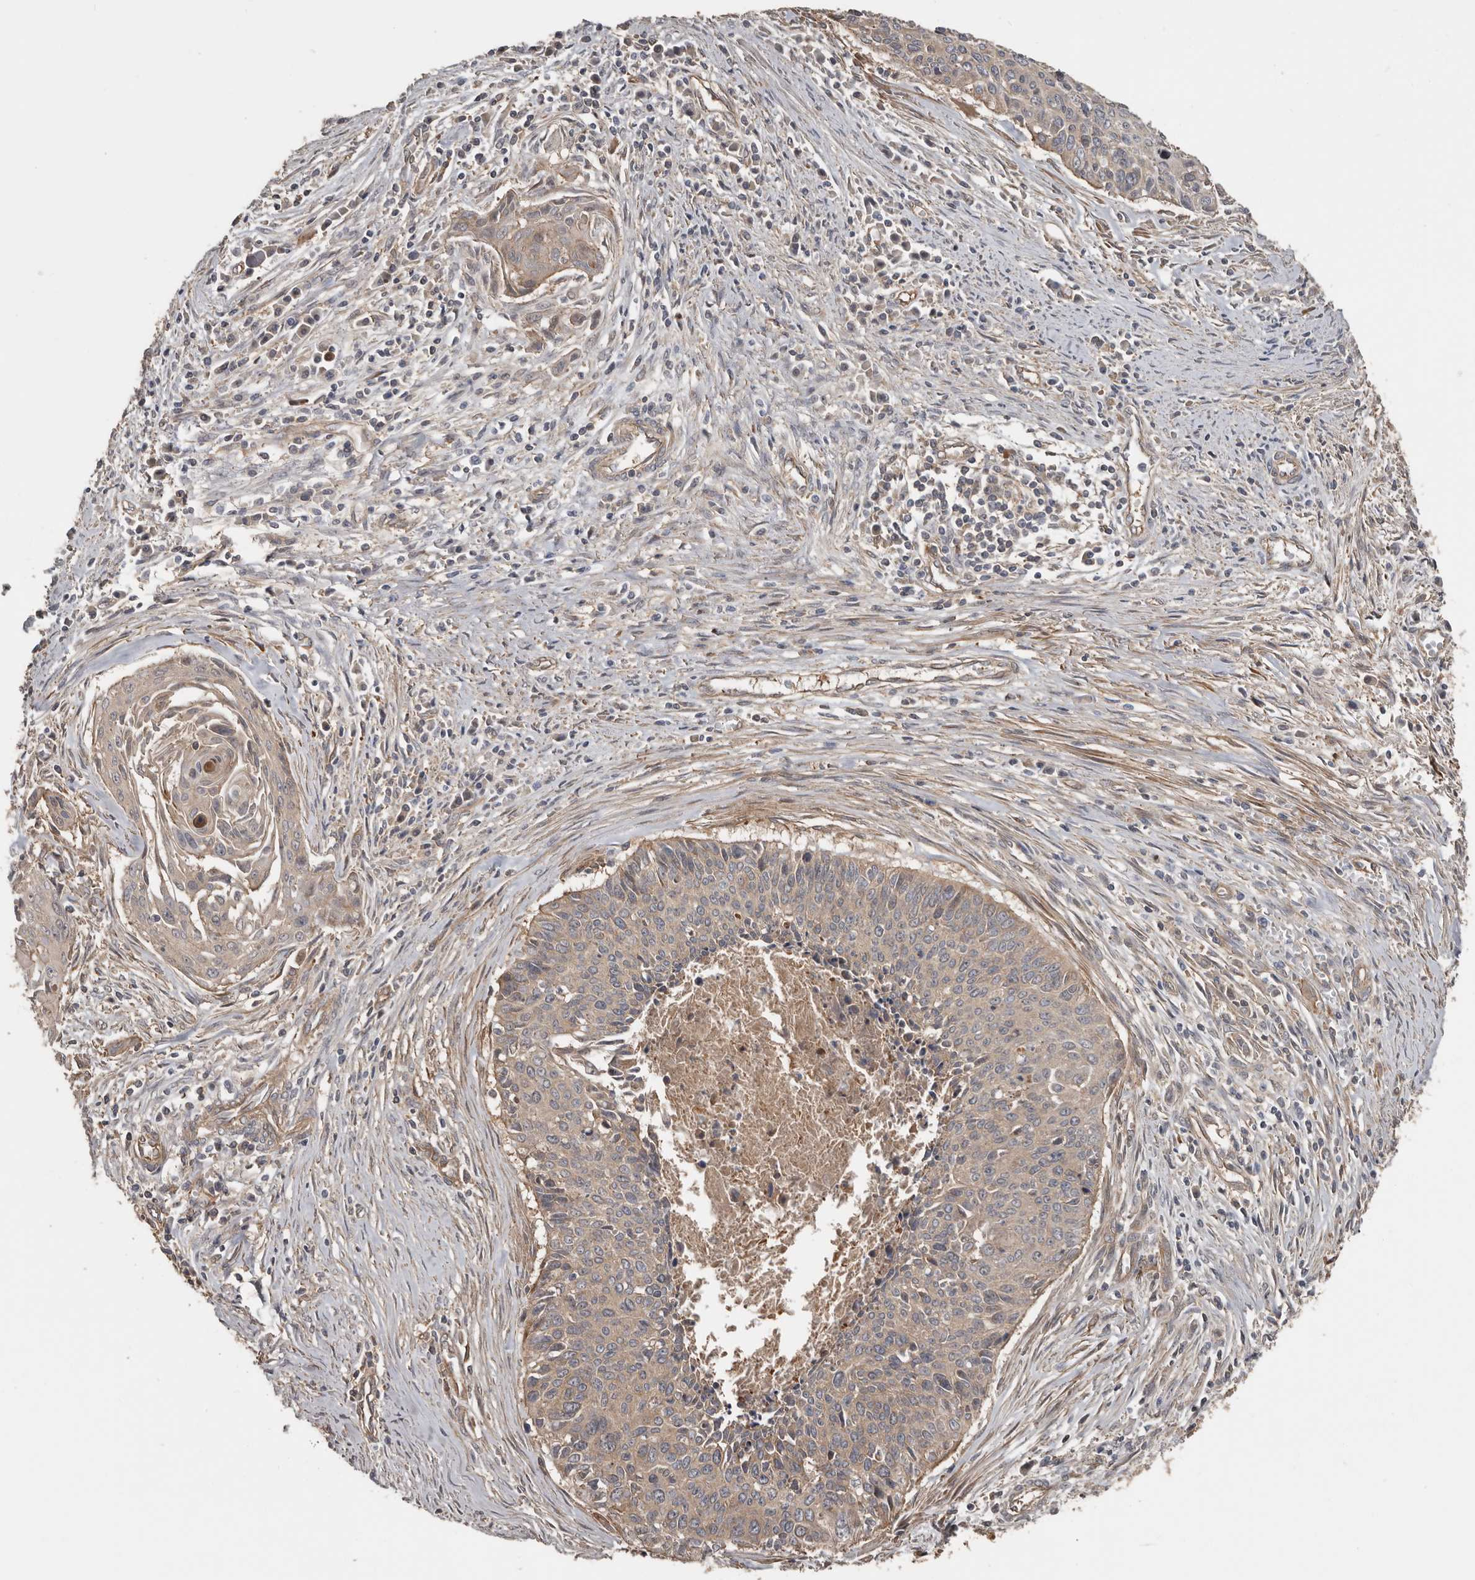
{"staining": {"intensity": "weak", "quantity": "25%-75%", "location": "cytoplasmic/membranous"}, "tissue": "cervical cancer", "cell_type": "Tumor cells", "image_type": "cancer", "snomed": [{"axis": "morphology", "description": "Squamous cell carcinoma, NOS"}, {"axis": "topography", "description": "Cervix"}], "caption": "DAB immunohistochemical staining of cervical squamous cell carcinoma displays weak cytoplasmic/membranous protein positivity in approximately 25%-75% of tumor cells.", "gene": "EXOC3L1", "patient": {"sex": "female", "age": 55}}